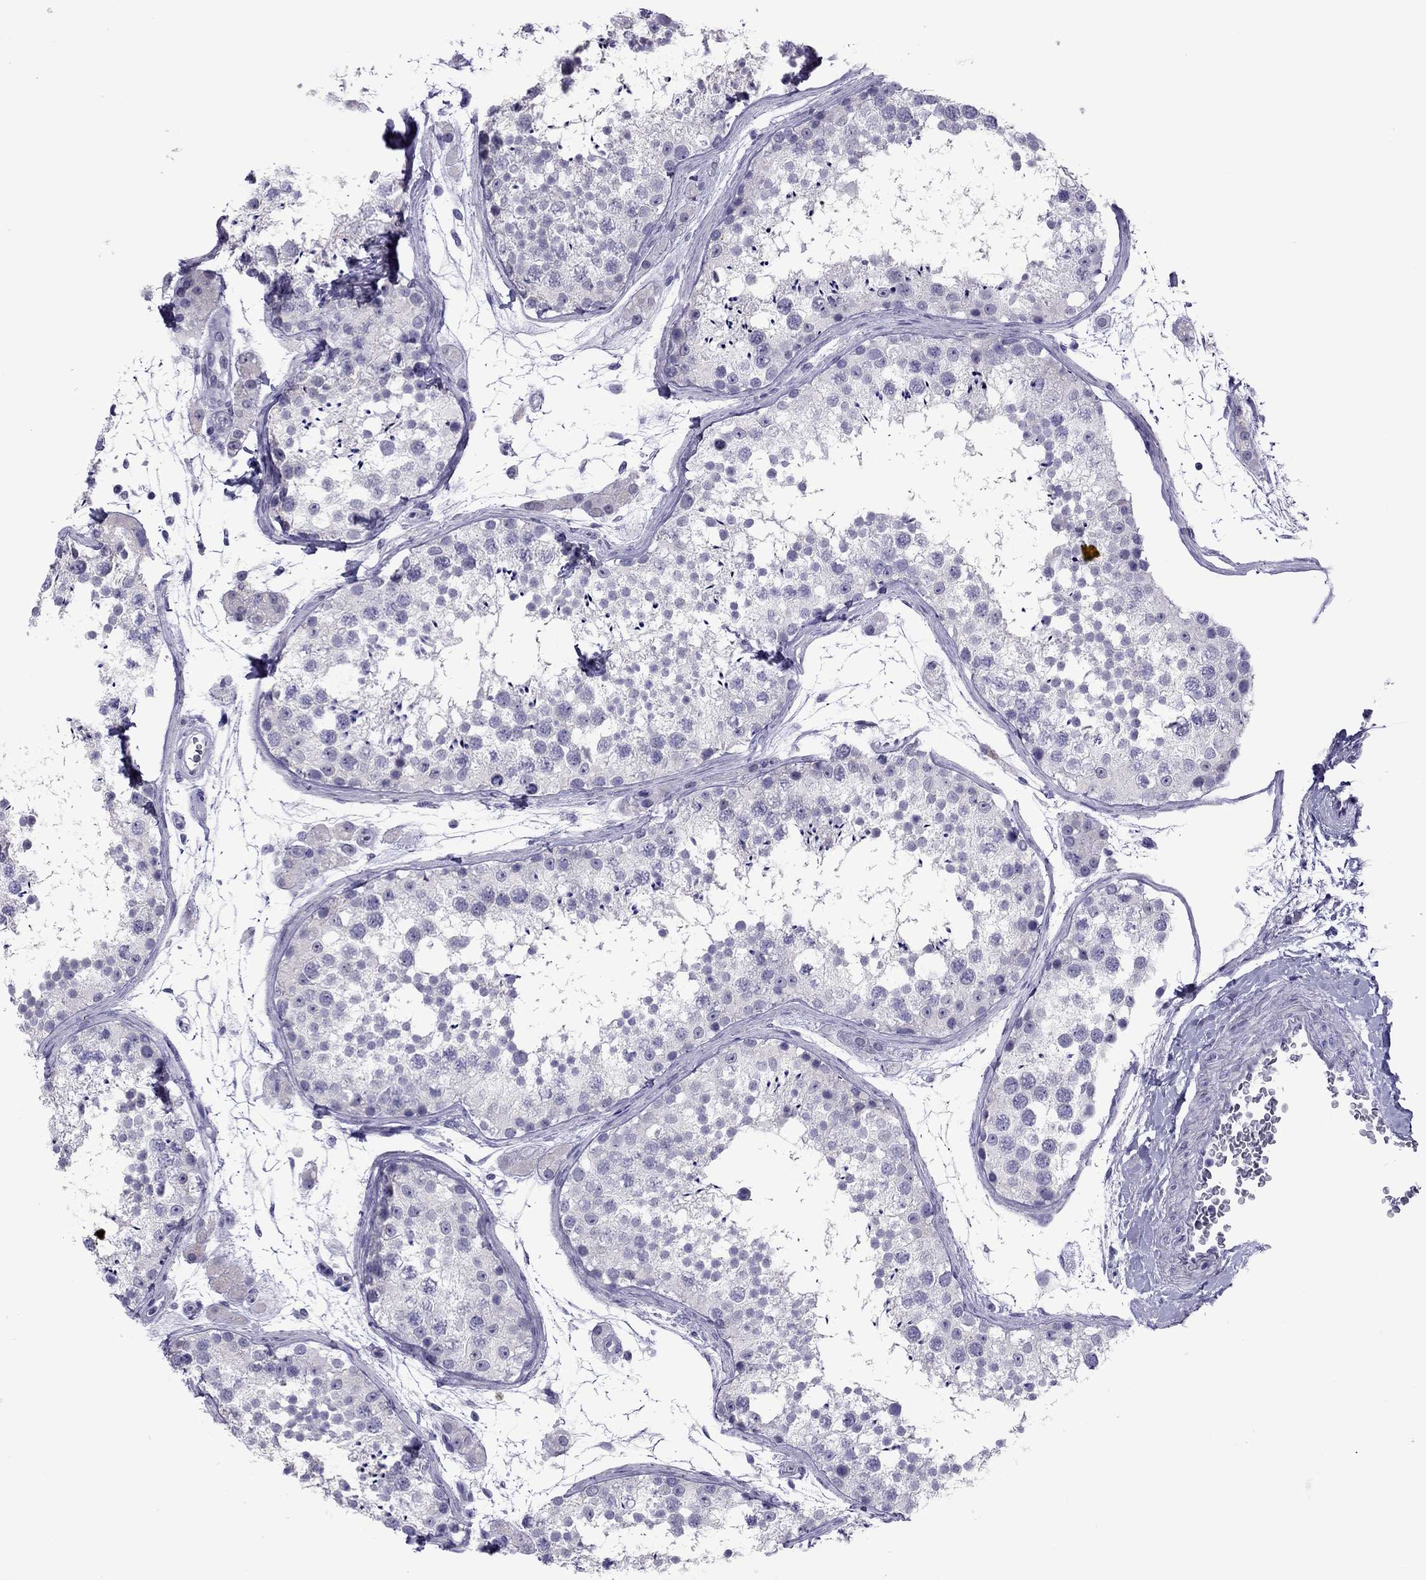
{"staining": {"intensity": "negative", "quantity": "none", "location": "none"}, "tissue": "testis", "cell_type": "Cells in seminiferous ducts", "image_type": "normal", "snomed": [{"axis": "morphology", "description": "Normal tissue, NOS"}, {"axis": "topography", "description": "Testis"}], "caption": "Immunohistochemistry (IHC) image of normal testis: testis stained with DAB demonstrates no significant protein staining in cells in seminiferous ducts. Nuclei are stained in blue.", "gene": "CCL27", "patient": {"sex": "male", "age": 41}}